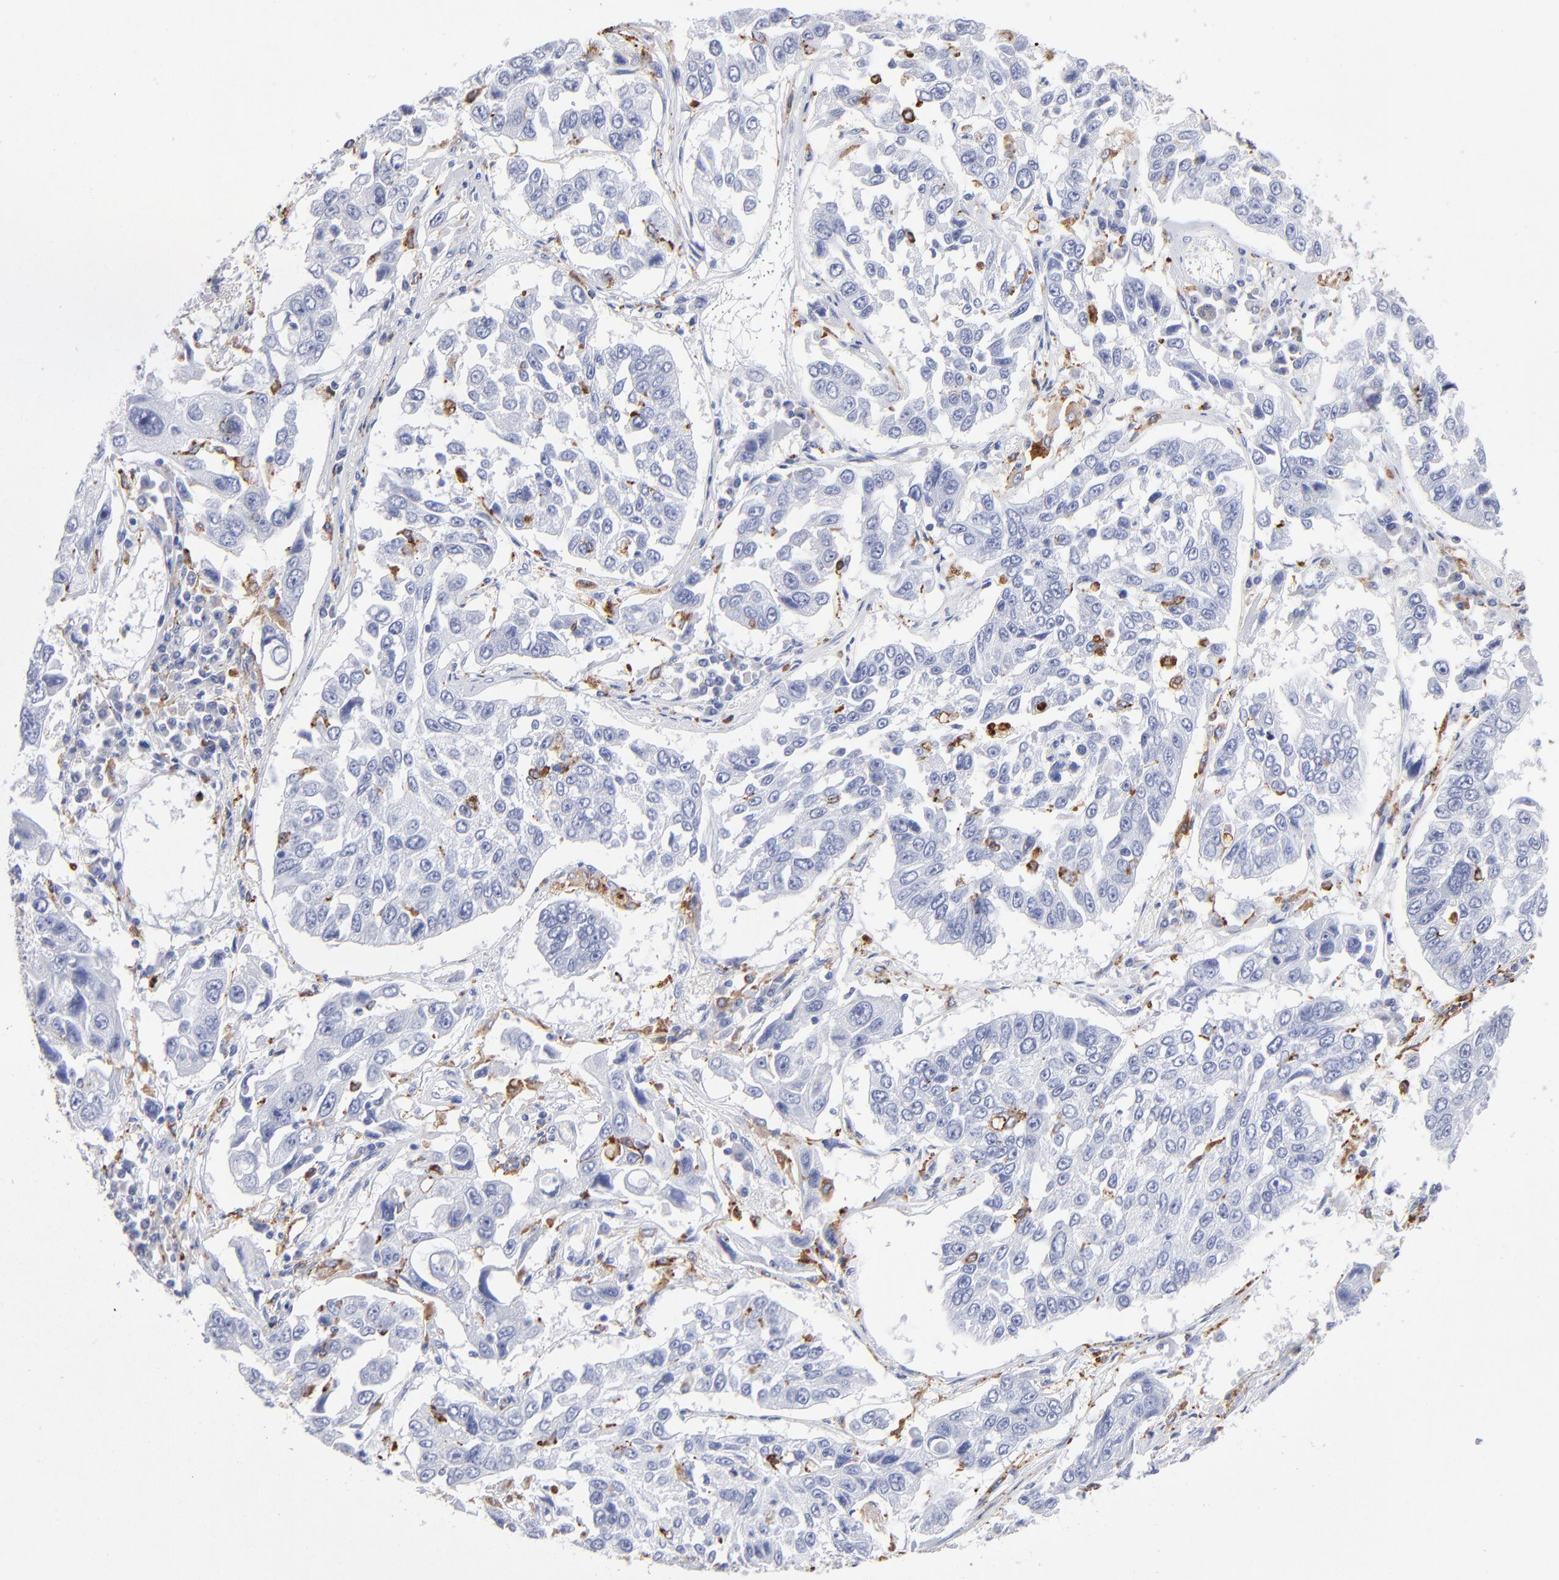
{"staining": {"intensity": "negative", "quantity": "none", "location": "none"}, "tissue": "lung cancer", "cell_type": "Tumor cells", "image_type": "cancer", "snomed": [{"axis": "morphology", "description": "Squamous cell carcinoma, NOS"}, {"axis": "topography", "description": "Lung"}], "caption": "High magnification brightfield microscopy of lung squamous cell carcinoma stained with DAB (brown) and counterstained with hematoxylin (blue): tumor cells show no significant staining.", "gene": "CD180", "patient": {"sex": "male", "age": 71}}